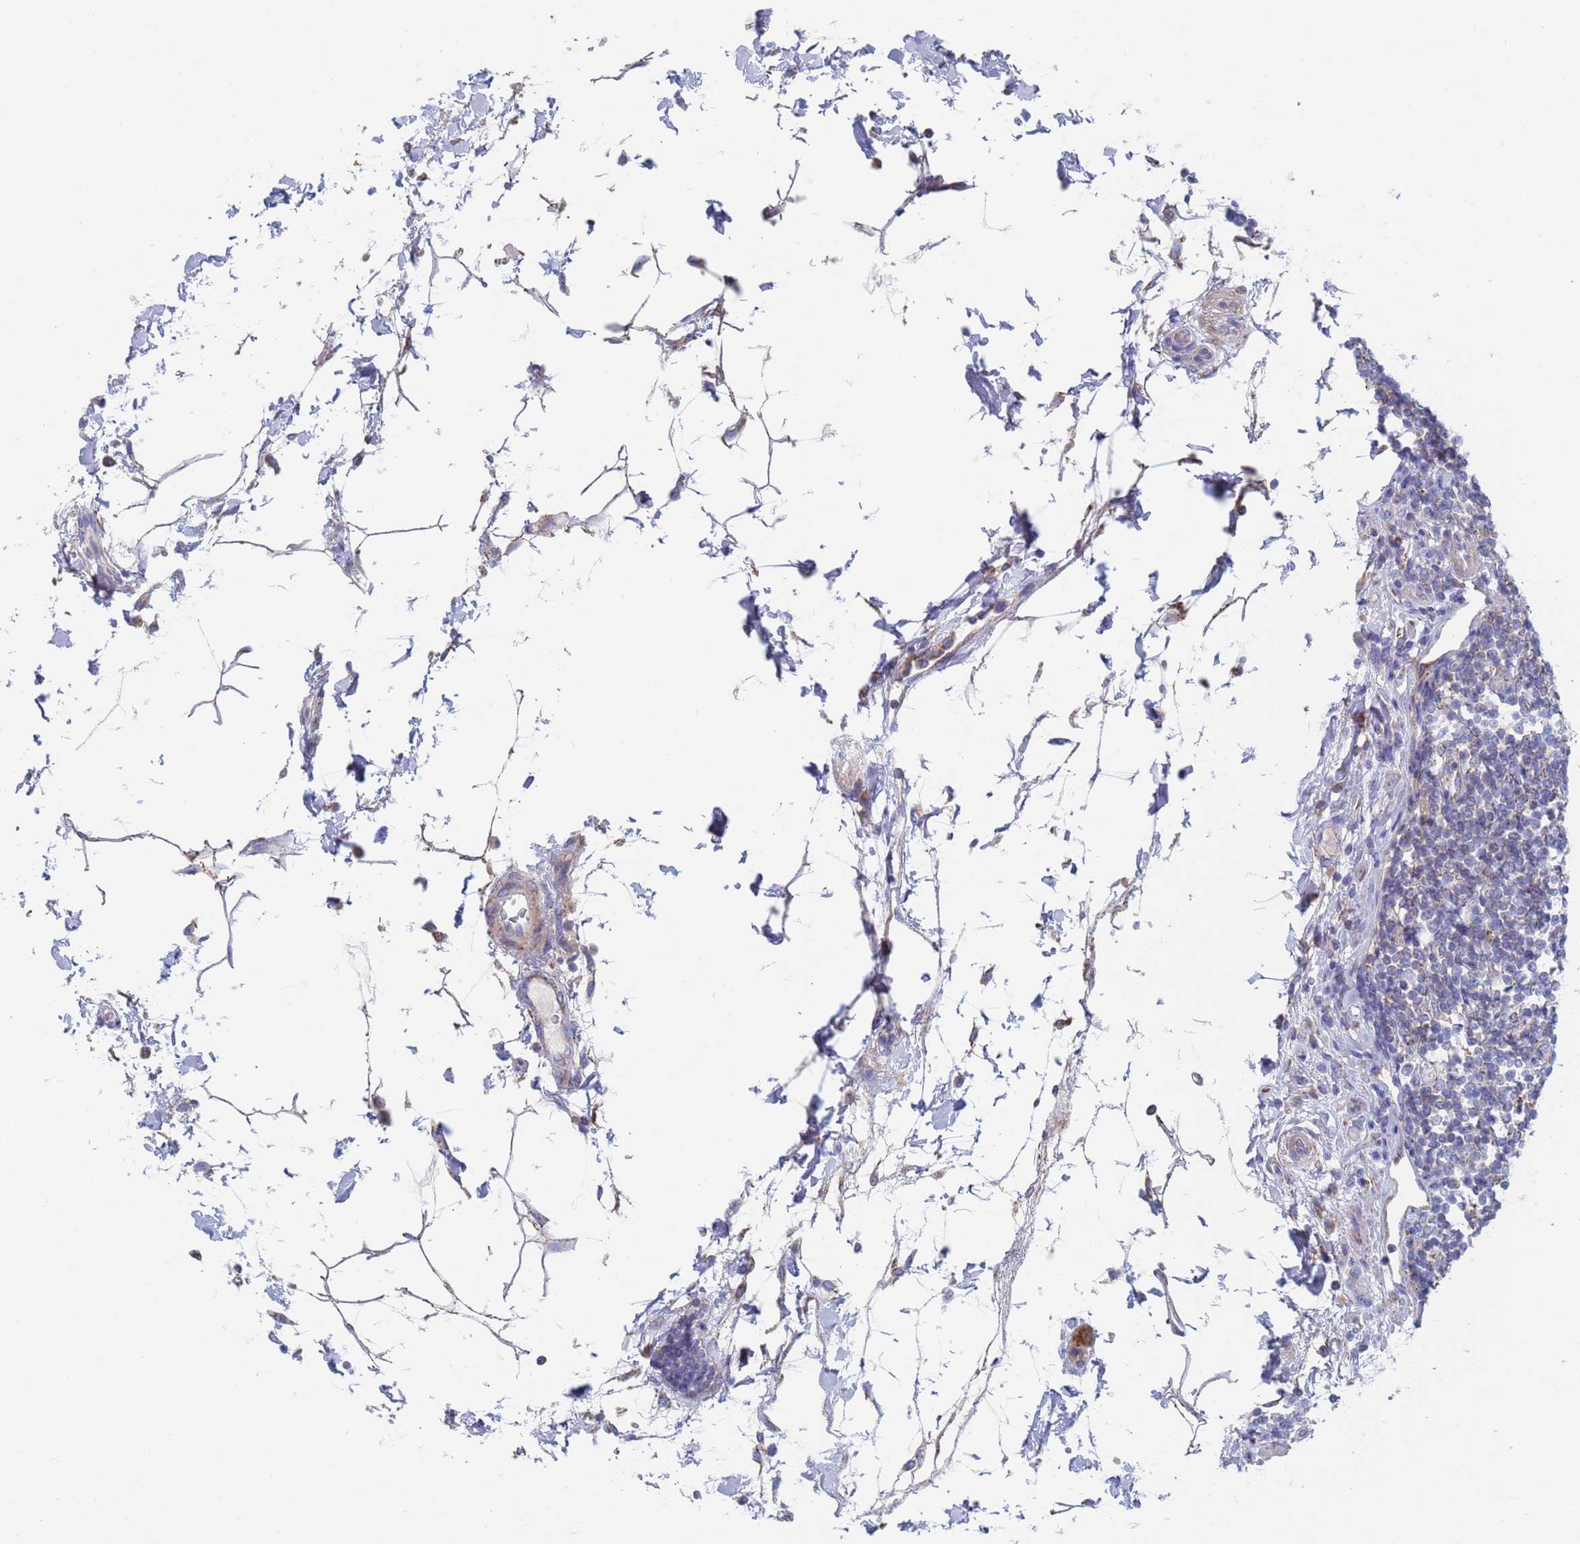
{"staining": {"intensity": "weak", "quantity": ">75%", "location": "cytoplasmic/membranous"}, "tissue": "colon", "cell_type": "Endothelial cells", "image_type": "normal", "snomed": [{"axis": "morphology", "description": "Normal tissue, NOS"}, {"axis": "topography", "description": "Colon"}], "caption": "Immunohistochemical staining of benign human colon demonstrates >75% levels of weak cytoplasmic/membranous protein expression in about >75% of endothelial cells. (DAB = brown stain, brightfield microscopy at high magnification).", "gene": "CHCHD6", "patient": {"sex": "female", "age": 79}}